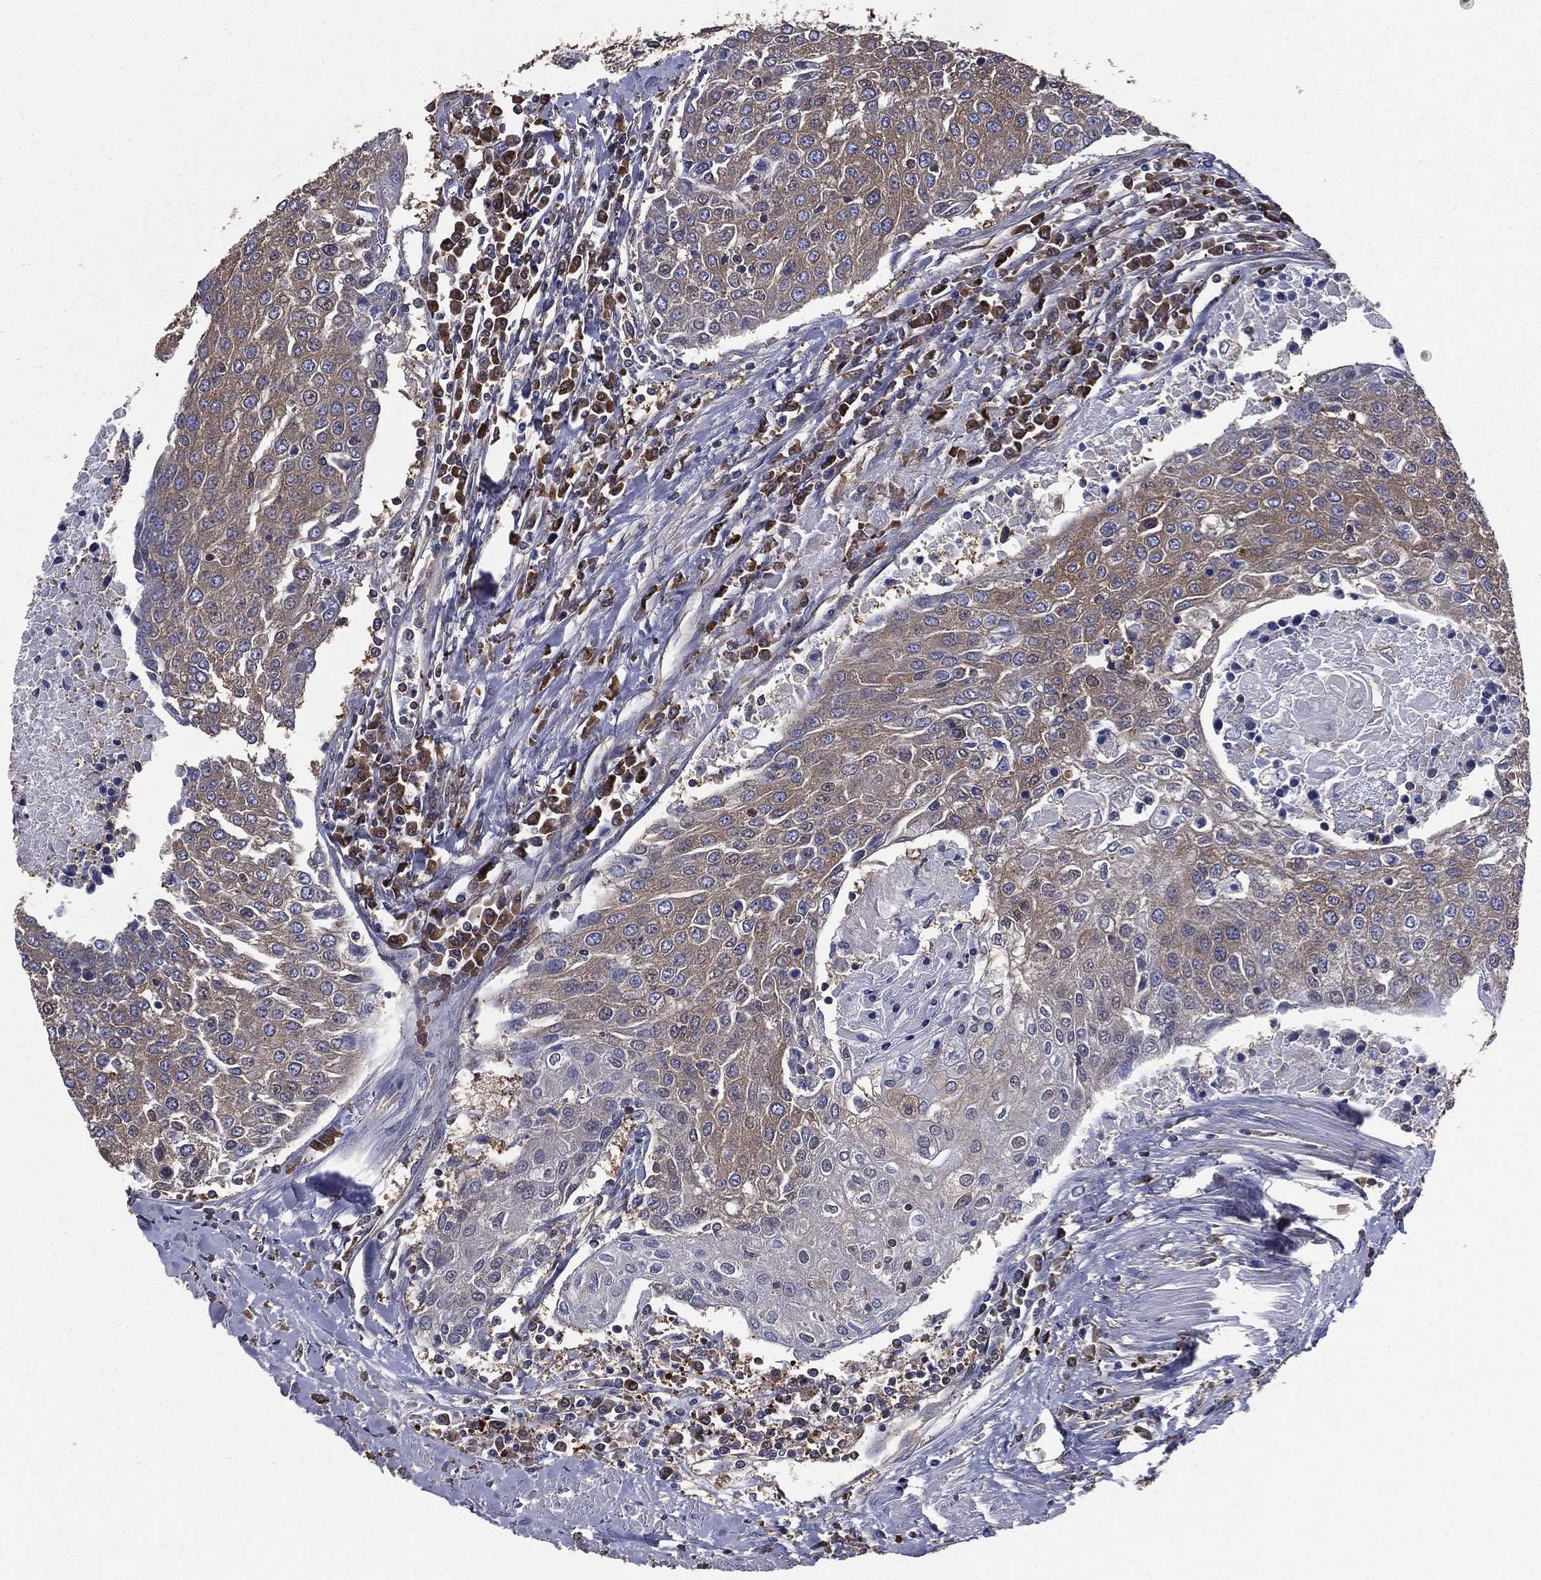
{"staining": {"intensity": "weak", "quantity": ">75%", "location": "cytoplasmic/membranous"}, "tissue": "urothelial cancer", "cell_type": "Tumor cells", "image_type": "cancer", "snomed": [{"axis": "morphology", "description": "Urothelial carcinoma, High grade"}, {"axis": "topography", "description": "Urinary bladder"}], "caption": "IHC (DAB) staining of human high-grade urothelial carcinoma shows weak cytoplasmic/membranous protein expression in approximately >75% of tumor cells. (DAB IHC, brown staining for protein, blue staining for nuclei).", "gene": "SARS1", "patient": {"sex": "female", "age": 85}}